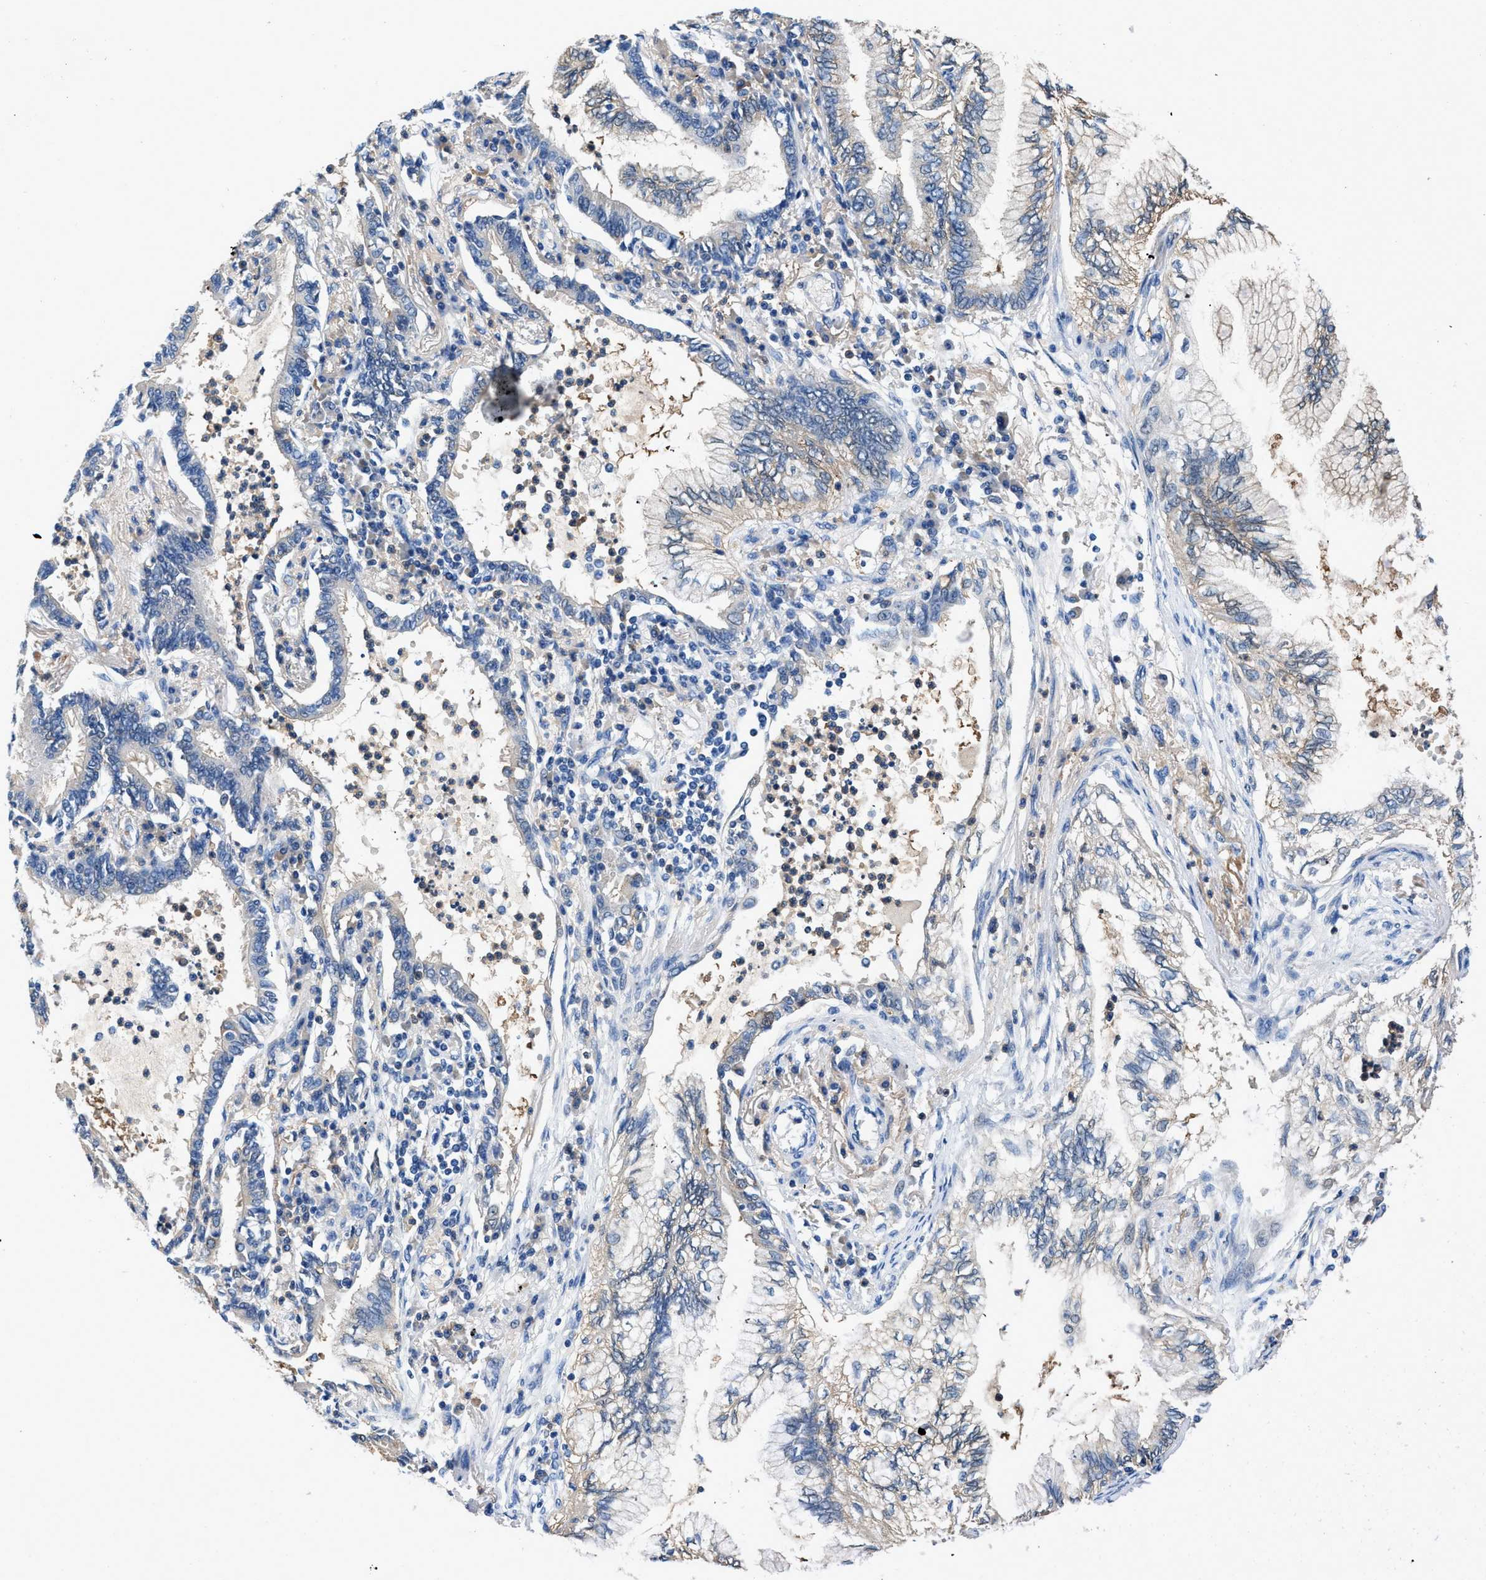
{"staining": {"intensity": "moderate", "quantity": "<25%", "location": "cytoplasmic/membranous"}, "tissue": "lung cancer", "cell_type": "Tumor cells", "image_type": "cancer", "snomed": [{"axis": "morphology", "description": "Normal tissue, NOS"}, {"axis": "morphology", "description": "Adenocarcinoma, NOS"}, {"axis": "topography", "description": "Bronchus"}, {"axis": "topography", "description": "Lung"}], "caption": "Lung adenocarcinoma tissue displays moderate cytoplasmic/membranous staining in about <25% of tumor cells, visualized by immunohistochemistry. The protein of interest is shown in brown color, while the nuclei are stained blue.", "gene": "FADS6", "patient": {"sex": "female", "age": 70}}